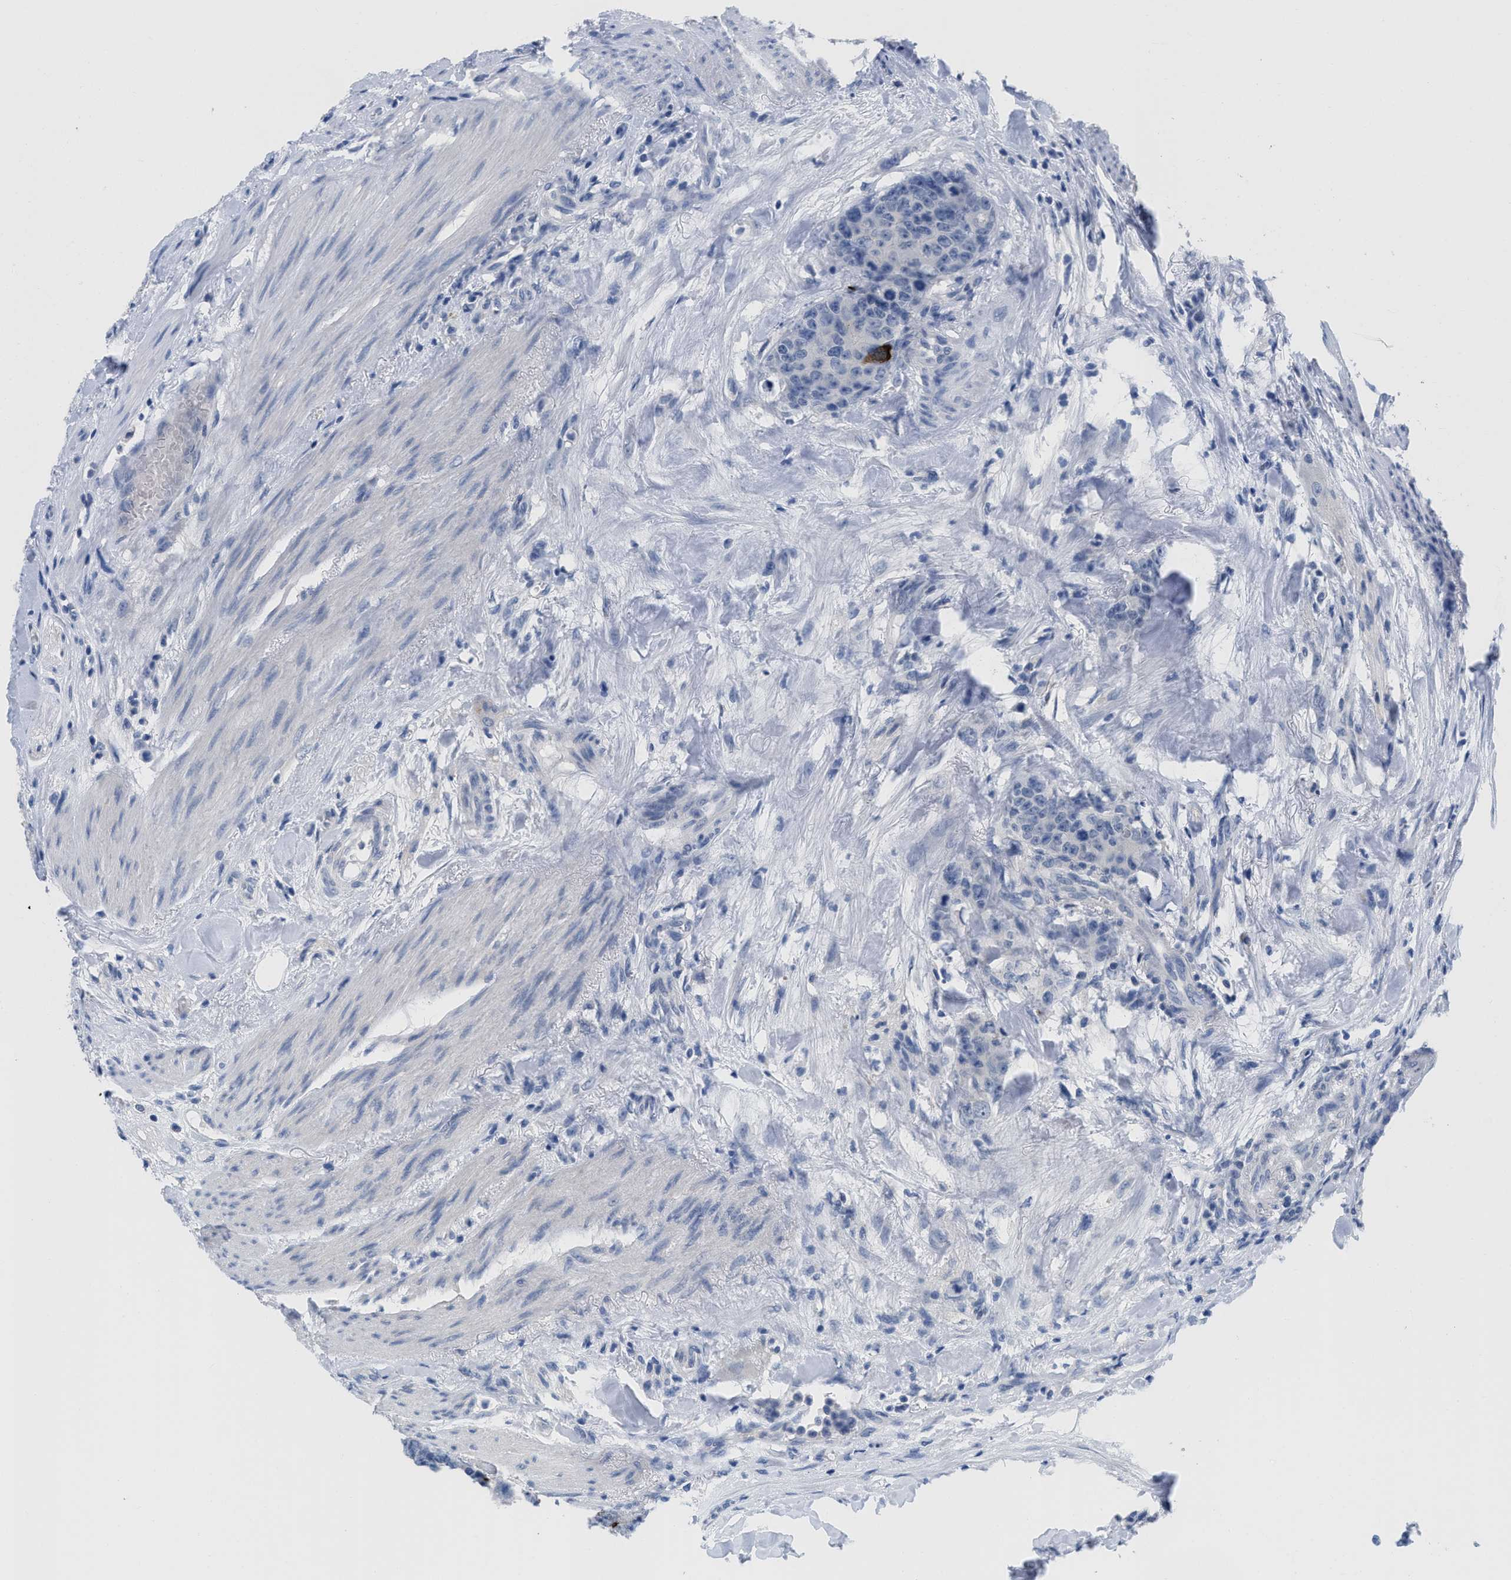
{"staining": {"intensity": "strong", "quantity": "<25%", "location": "cytoplasmic/membranous"}, "tissue": "colorectal cancer", "cell_type": "Tumor cells", "image_type": "cancer", "snomed": [{"axis": "morphology", "description": "Adenocarcinoma, NOS"}, {"axis": "topography", "description": "Colon"}], "caption": "Strong cytoplasmic/membranous protein staining is identified in about <25% of tumor cells in colorectal adenocarcinoma.", "gene": "PYY", "patient": {"sex": "female", "age": 86}}